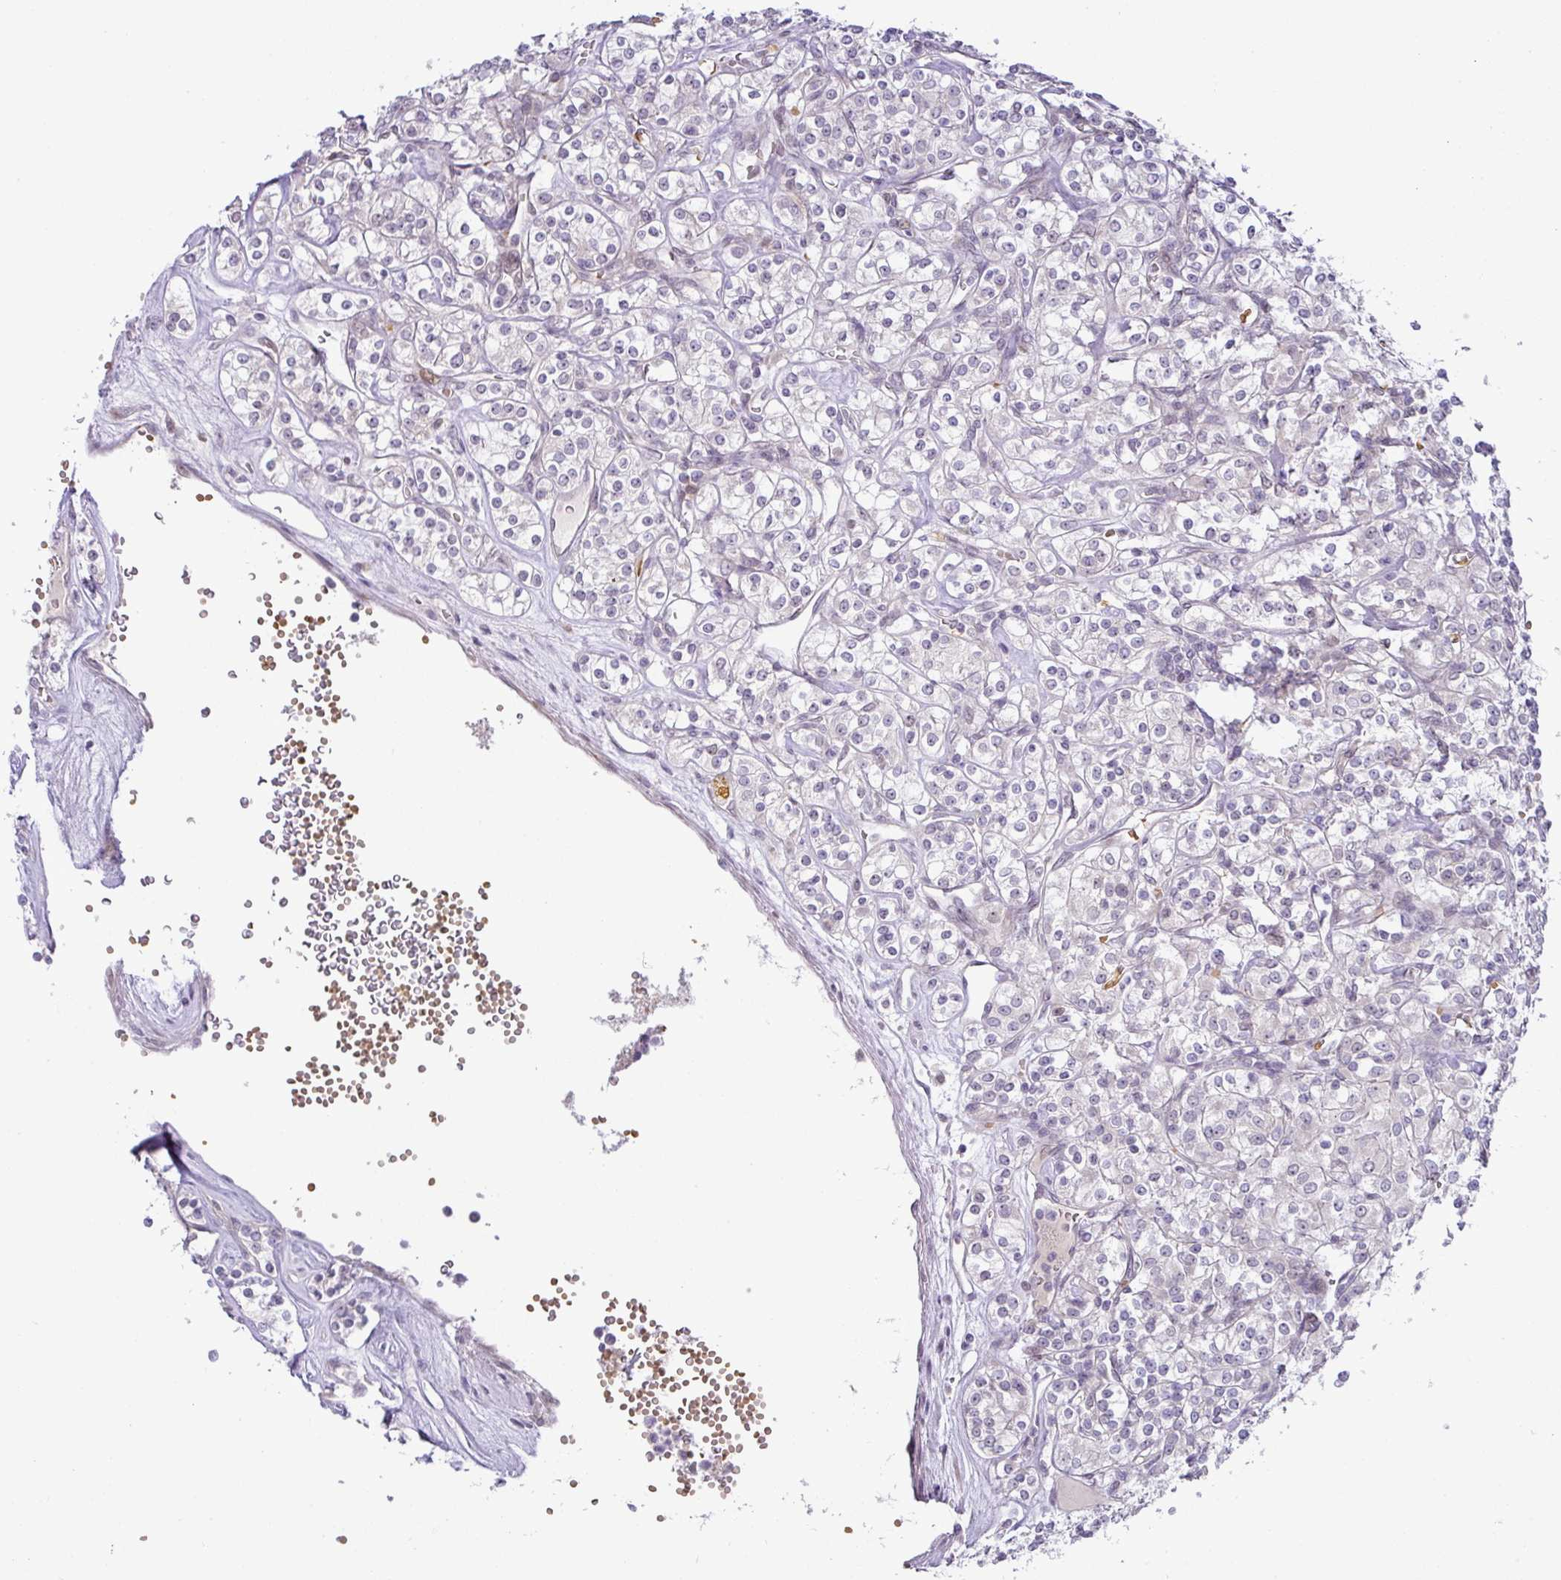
{"staining": {"intensity": "negative", "quantity": "none", "location": "none"}, "tissue": "renal cancer", "cell_type": "Tumor cells", "image_type": "cancer", "snomed": [{"axis": "morphology", "description": "Adenocarcinoma, NOS"}, {"axis": "topography", "description": "Kidney"}], "caption": "Histopathology image shows no protein staining in tumor cells of adenocarcinoma (renal) tissue. The staining was performed using DAB to visualize the protein expression in brown, while the nuclei were stained in blue with hematoxylin (Magnification: 20x).", "gene": "PARP2", "patient": {"sex": "male", "age": 77}}